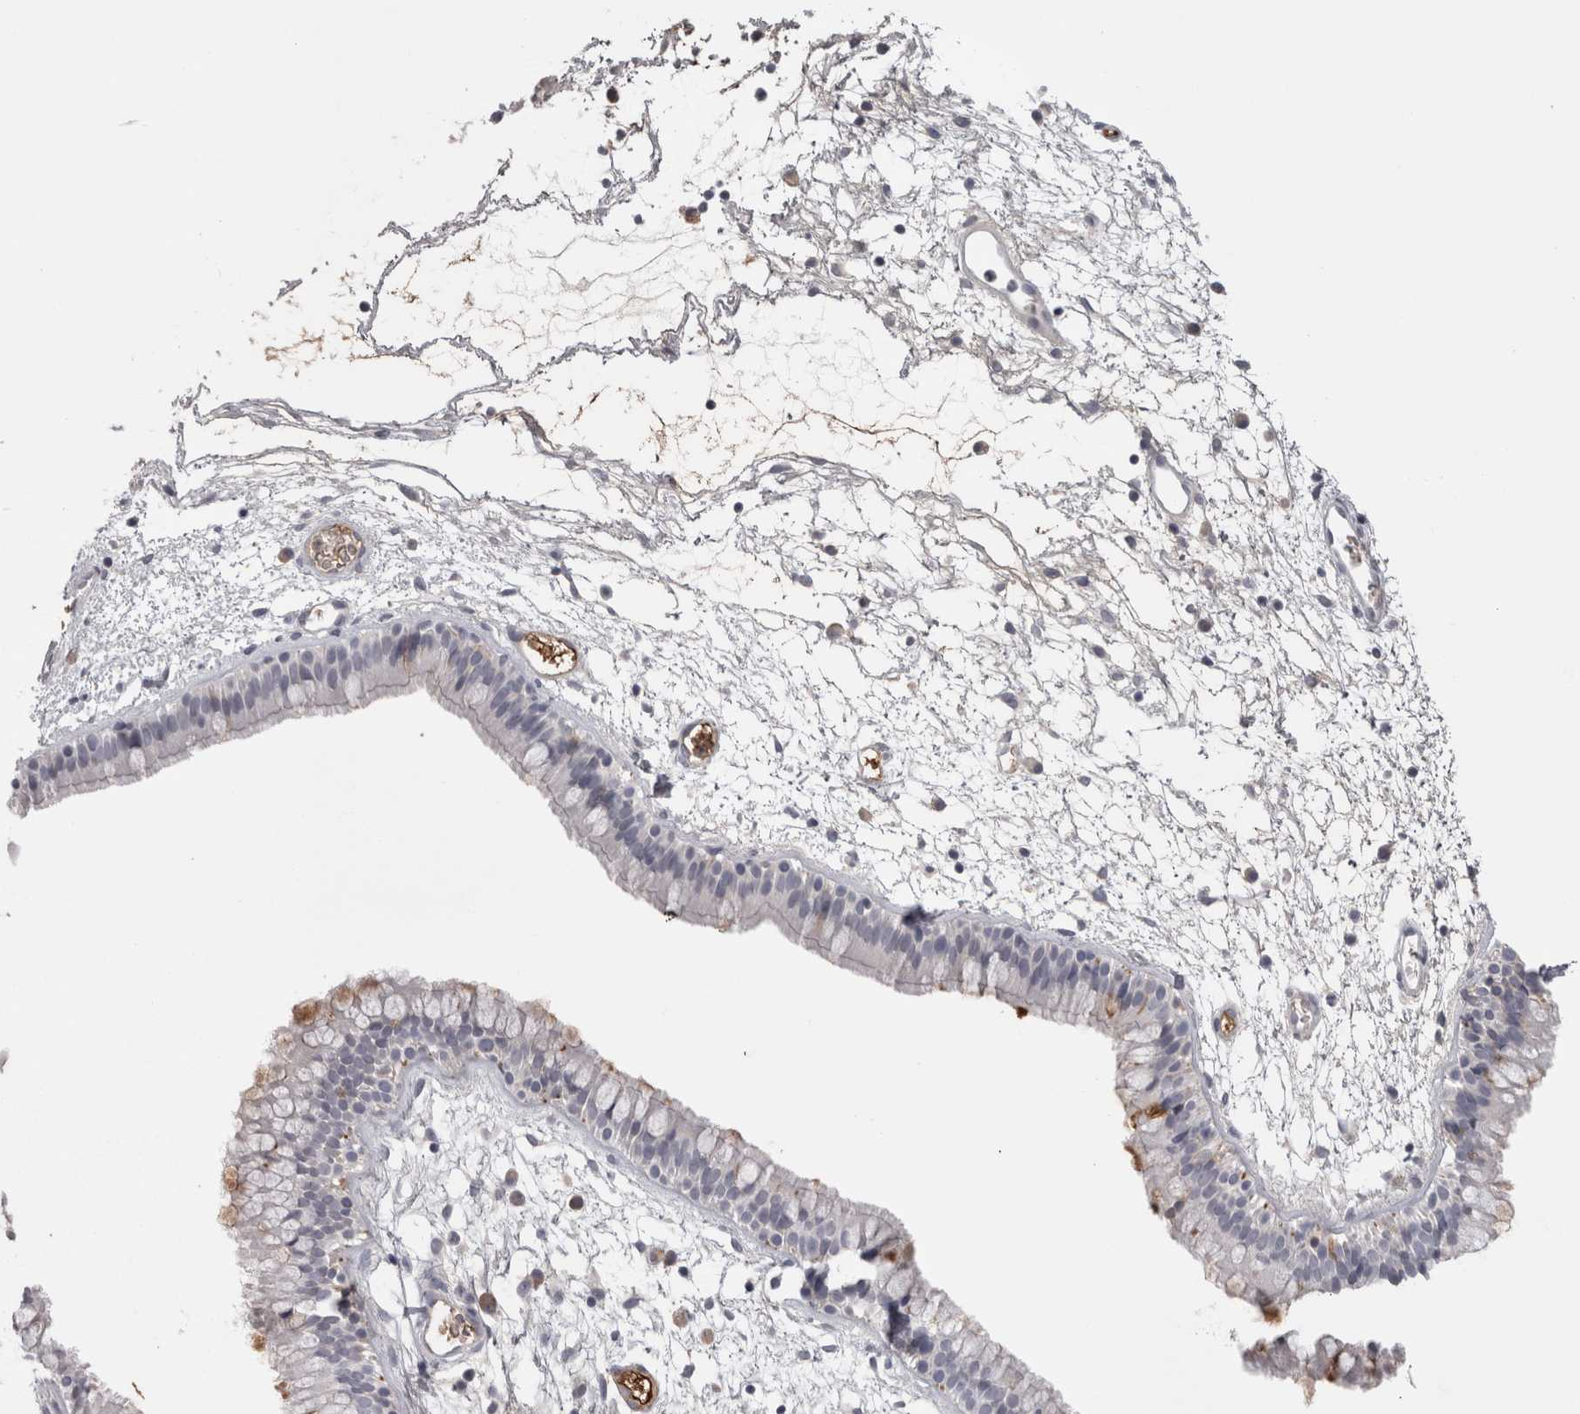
{"staining": {"intensity": "negative", "quantity": "none", "location": "none"}, "tissue": "nasopharynx", "cell_type": "Respiratory epithelial cells", "image_type": "normal", "snomed": [{"axis": "morphology", "description": "Normal tissue, NOS"}, {"axis": "morphology", "description": "Inflammation, NOS"}, {"axis": "topography", "description": "Nasopharynx"}], "caption": "This micrograph is of normal nasopharynx stained with immunohistochemistry to label a protein in brown with the nuclei are counter-stained blue. There is no expression in respiratory epithelial cells.", "gene": "SAA4", "patient": {"sex": "male", "age": 48}}